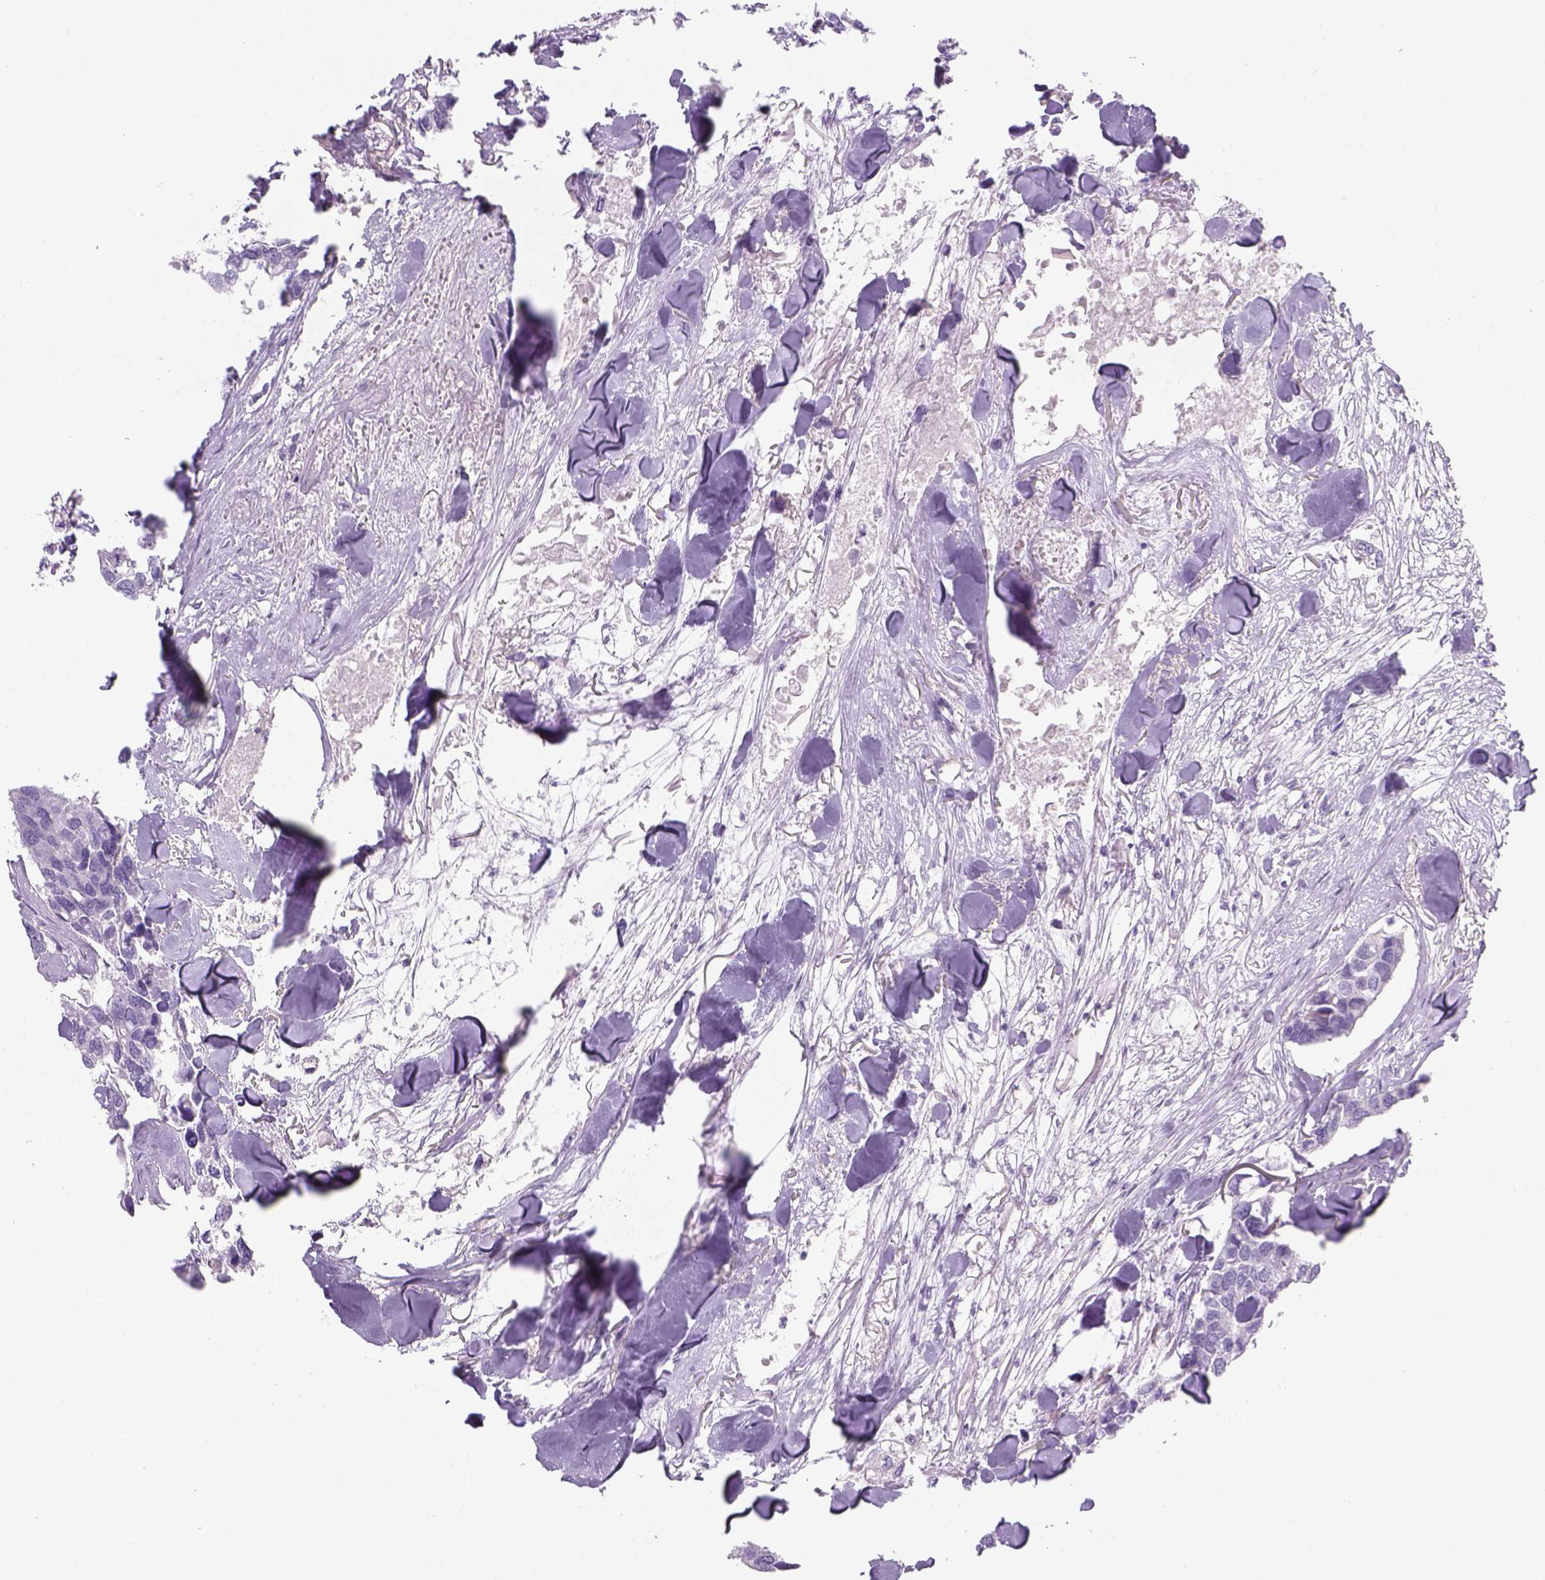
{"staining": {"intensity": "negative", "quantity": "none", "location": "none"}, "tissue": "breast cancer", "cell_type": "Tumor cells", "image_type": "cancer", "snomed": [{"axis": "morphology", "description": "Duct carcinoma"}, {"axis": "topography", "description": "Breast"}], "caption": "Breast cancer (intraductal carcinoma) was stained to show a protein in brown. There is no significant staining in tumor cells.", "gene": "TENM4", "patient": {"sex": "female", "age": 83}}